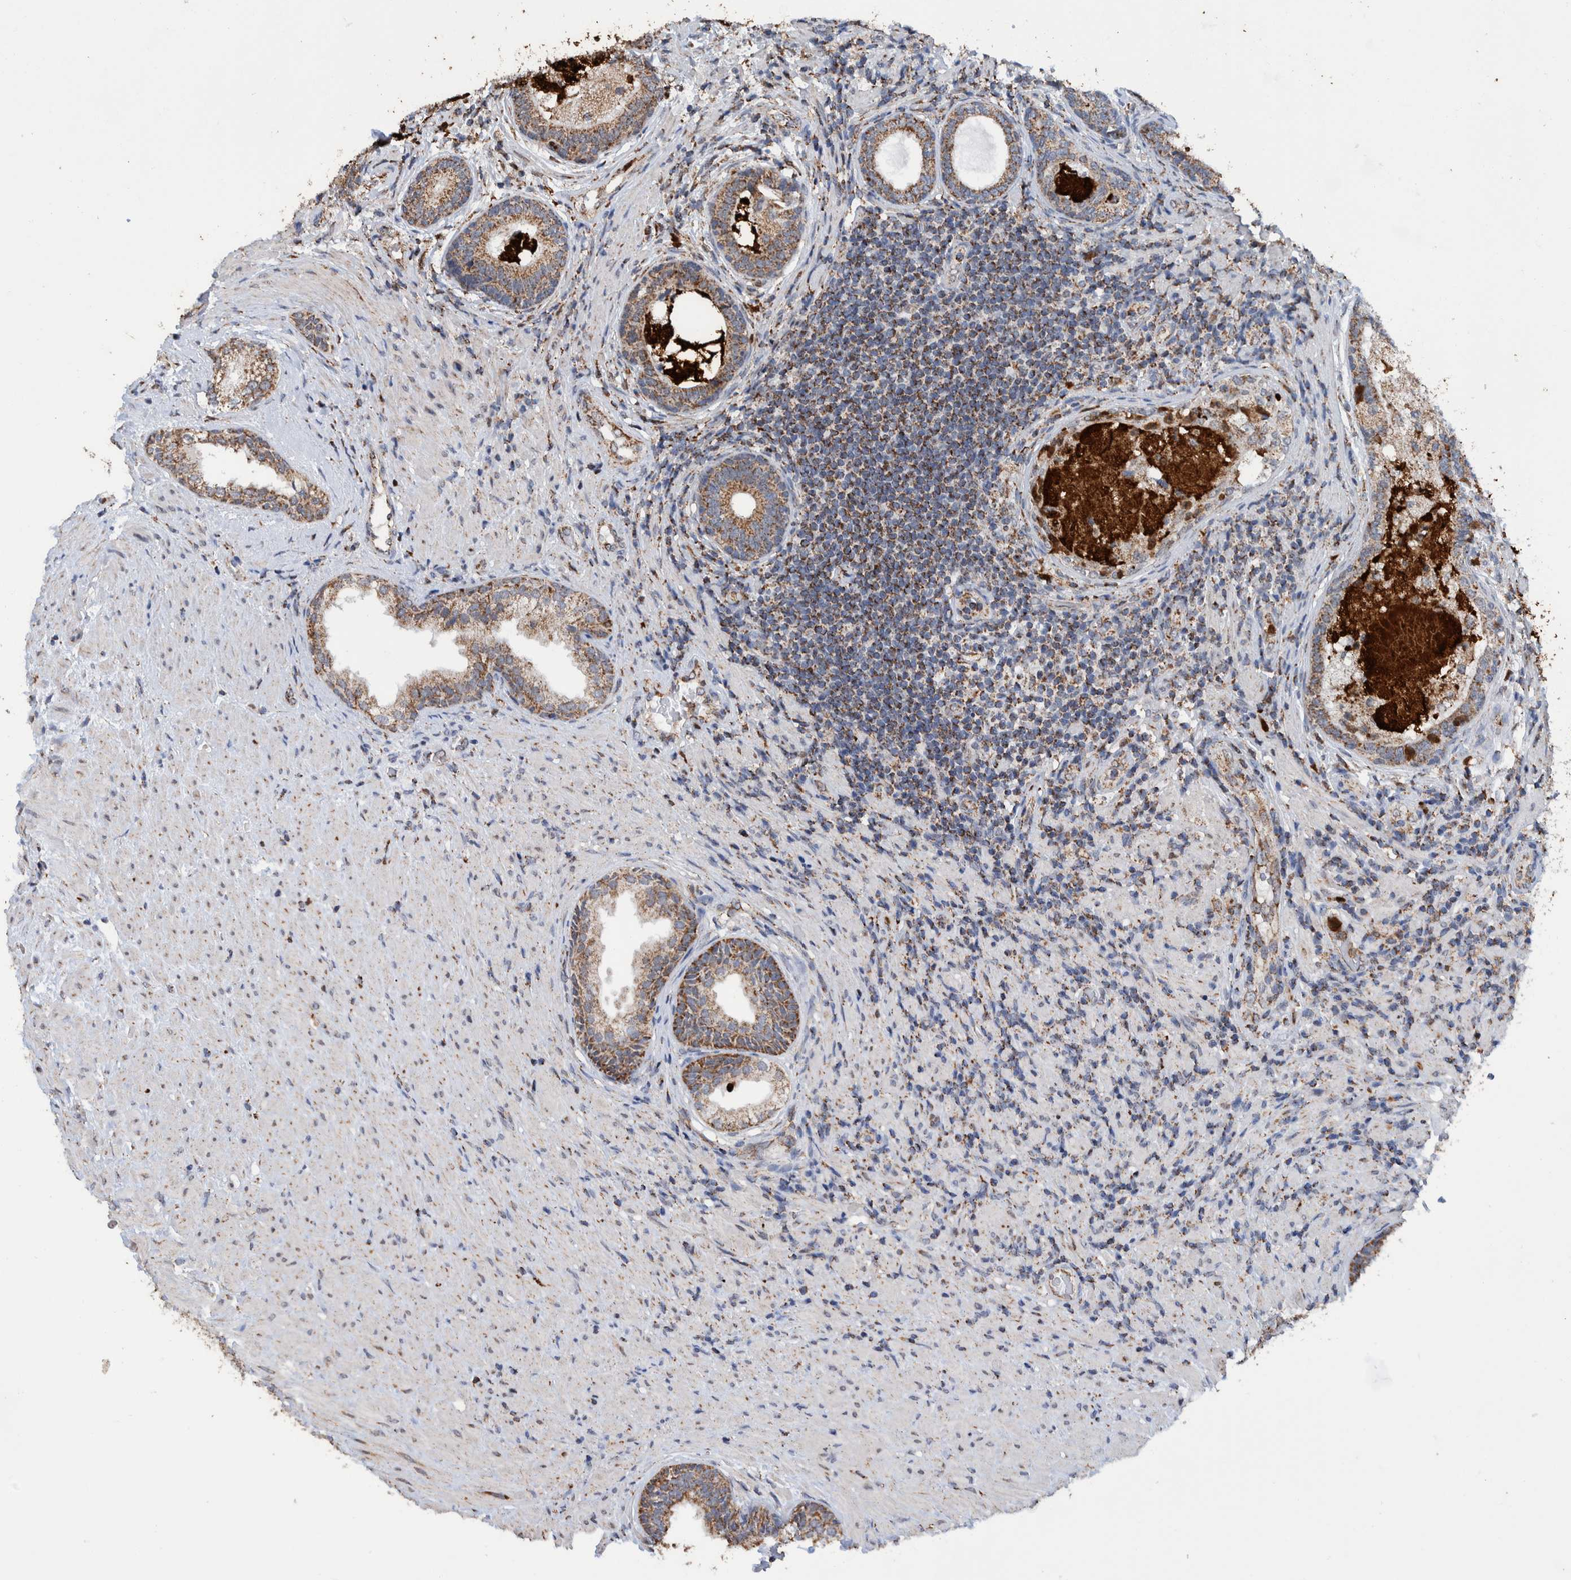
{"staining": {"intensity": "moderate", "quantity": ">75%", "location": "cytoplasmic/membranous"}, "tissue": "prostate", "cell_type": "Glandular cells", "image_type": "normal", "snomed": [{"axis": "morphology", "description": "Normal tissue, NOS"}, {"axis": "topography", "description": "Prostate"}], "caption": "Immunohistochemistry (IHC) of normal human prostate displays medium levels of moderate cytoplasmic/membranous positivity in about >75% of glandular cells.", "gene": "DECR1", "patient": {"sex": "male", "age": 76}}